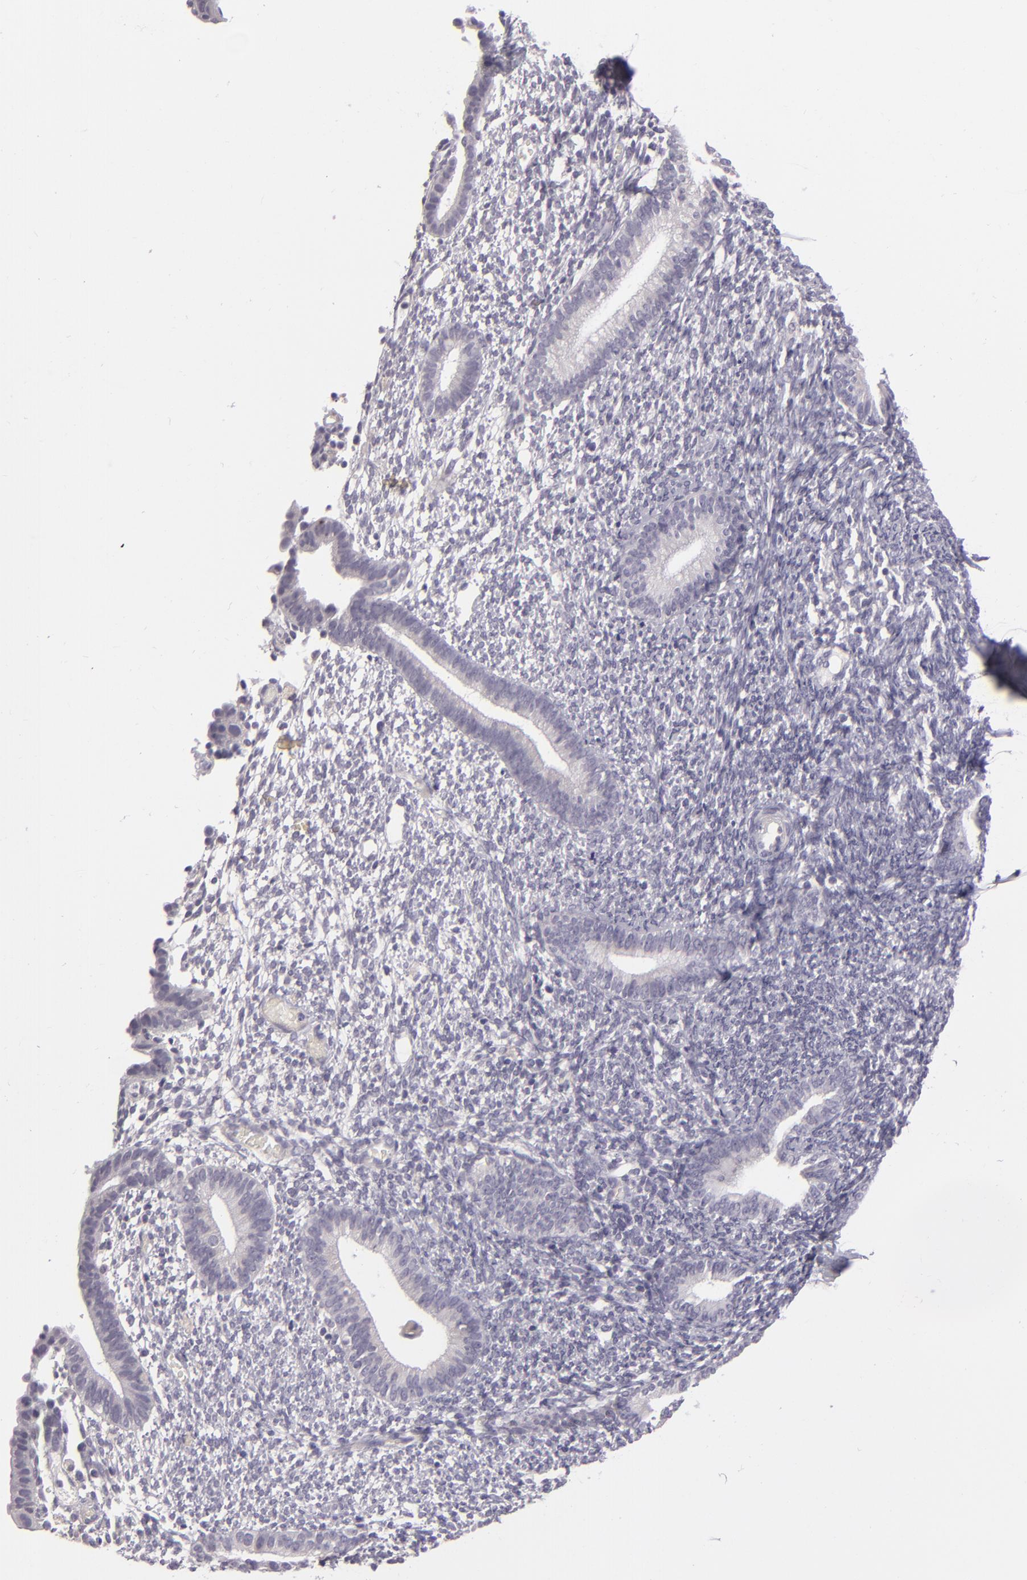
{"staining": {"intensity": "negative", "quantity": "none", "location": "none"}, "tissue": "endometrium", "cell_type": "Cells in endometrial stroma", "image_type": "normal", "snomed": [{"axis": "morphology", "description": "Normal tissue, NOS"}, {"axis": "topography", "description": "Smooth muscle"}, {"axis": "topography", "description": "Endometrium"}], "caption": "Benign endometrium was stained to show a protein in brown. There is no significant positivity in cells in endometrial stroma.", "gene": "EGFL6", "patient": {"sex": "female", "age": 57}}